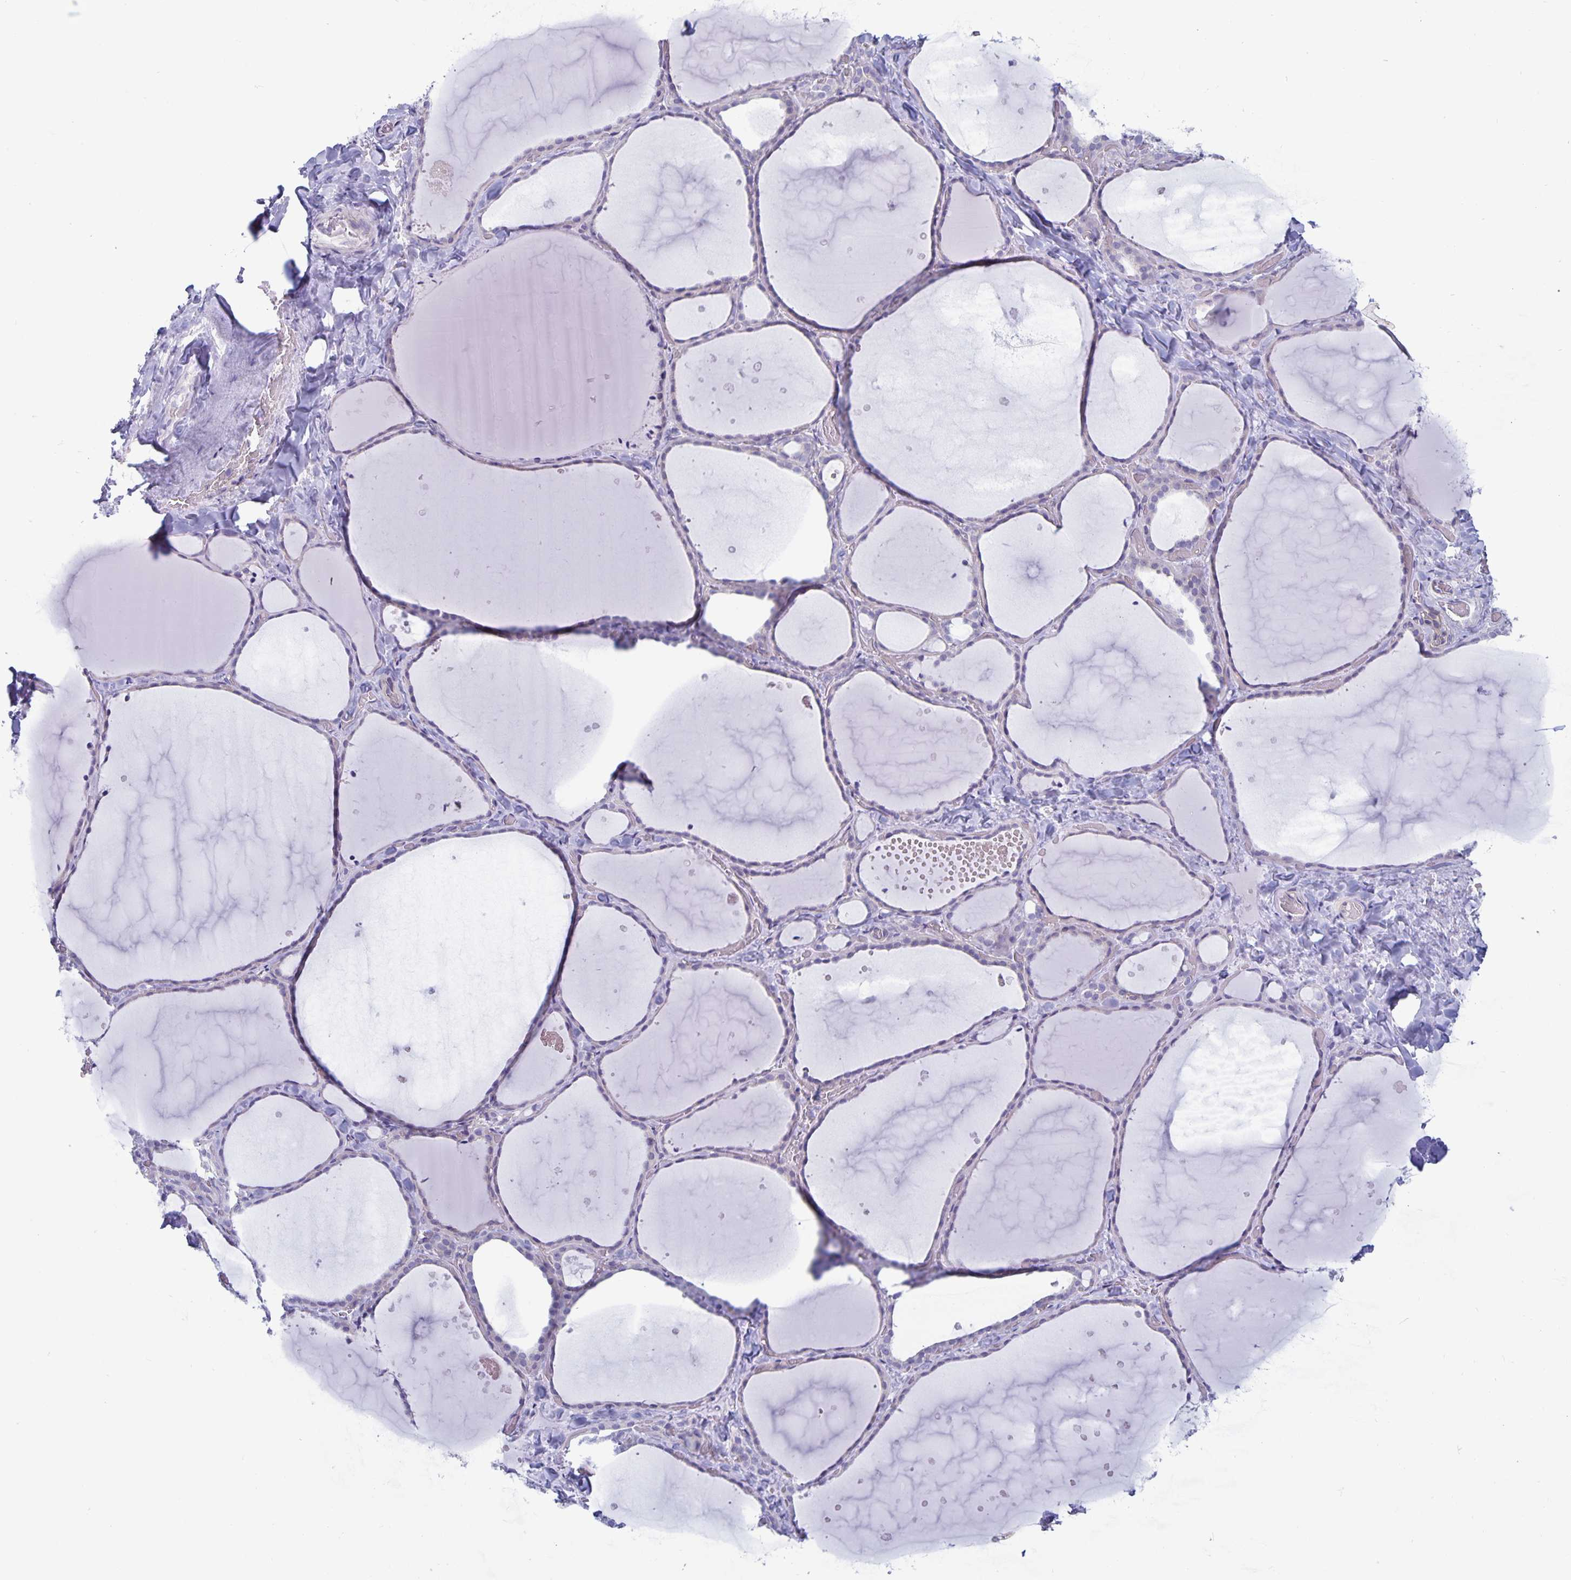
{"staining": {"intensity": "negative", "quantity": "none", "location": "none"}, "tissue": "thyroid gland", "cell_type": "Glandular cells", "image_type": "normal", "snomed": [{"axis": "morphology", "description": "Normal tissue, NOS"}, {"axis": "topography", "description": "Thyroid gland"}], "caption": "A photomicrograph of thyroid gland stained for a protein shows no brown staining in glandular cells. The staining is performed using DAB (3,3'-diaminobenzidine) brown chromogen with nuclei counter-stained in using hematoxylin.", "gene": "PLCB3", "patient": {"sex": "female", "age": 36}}